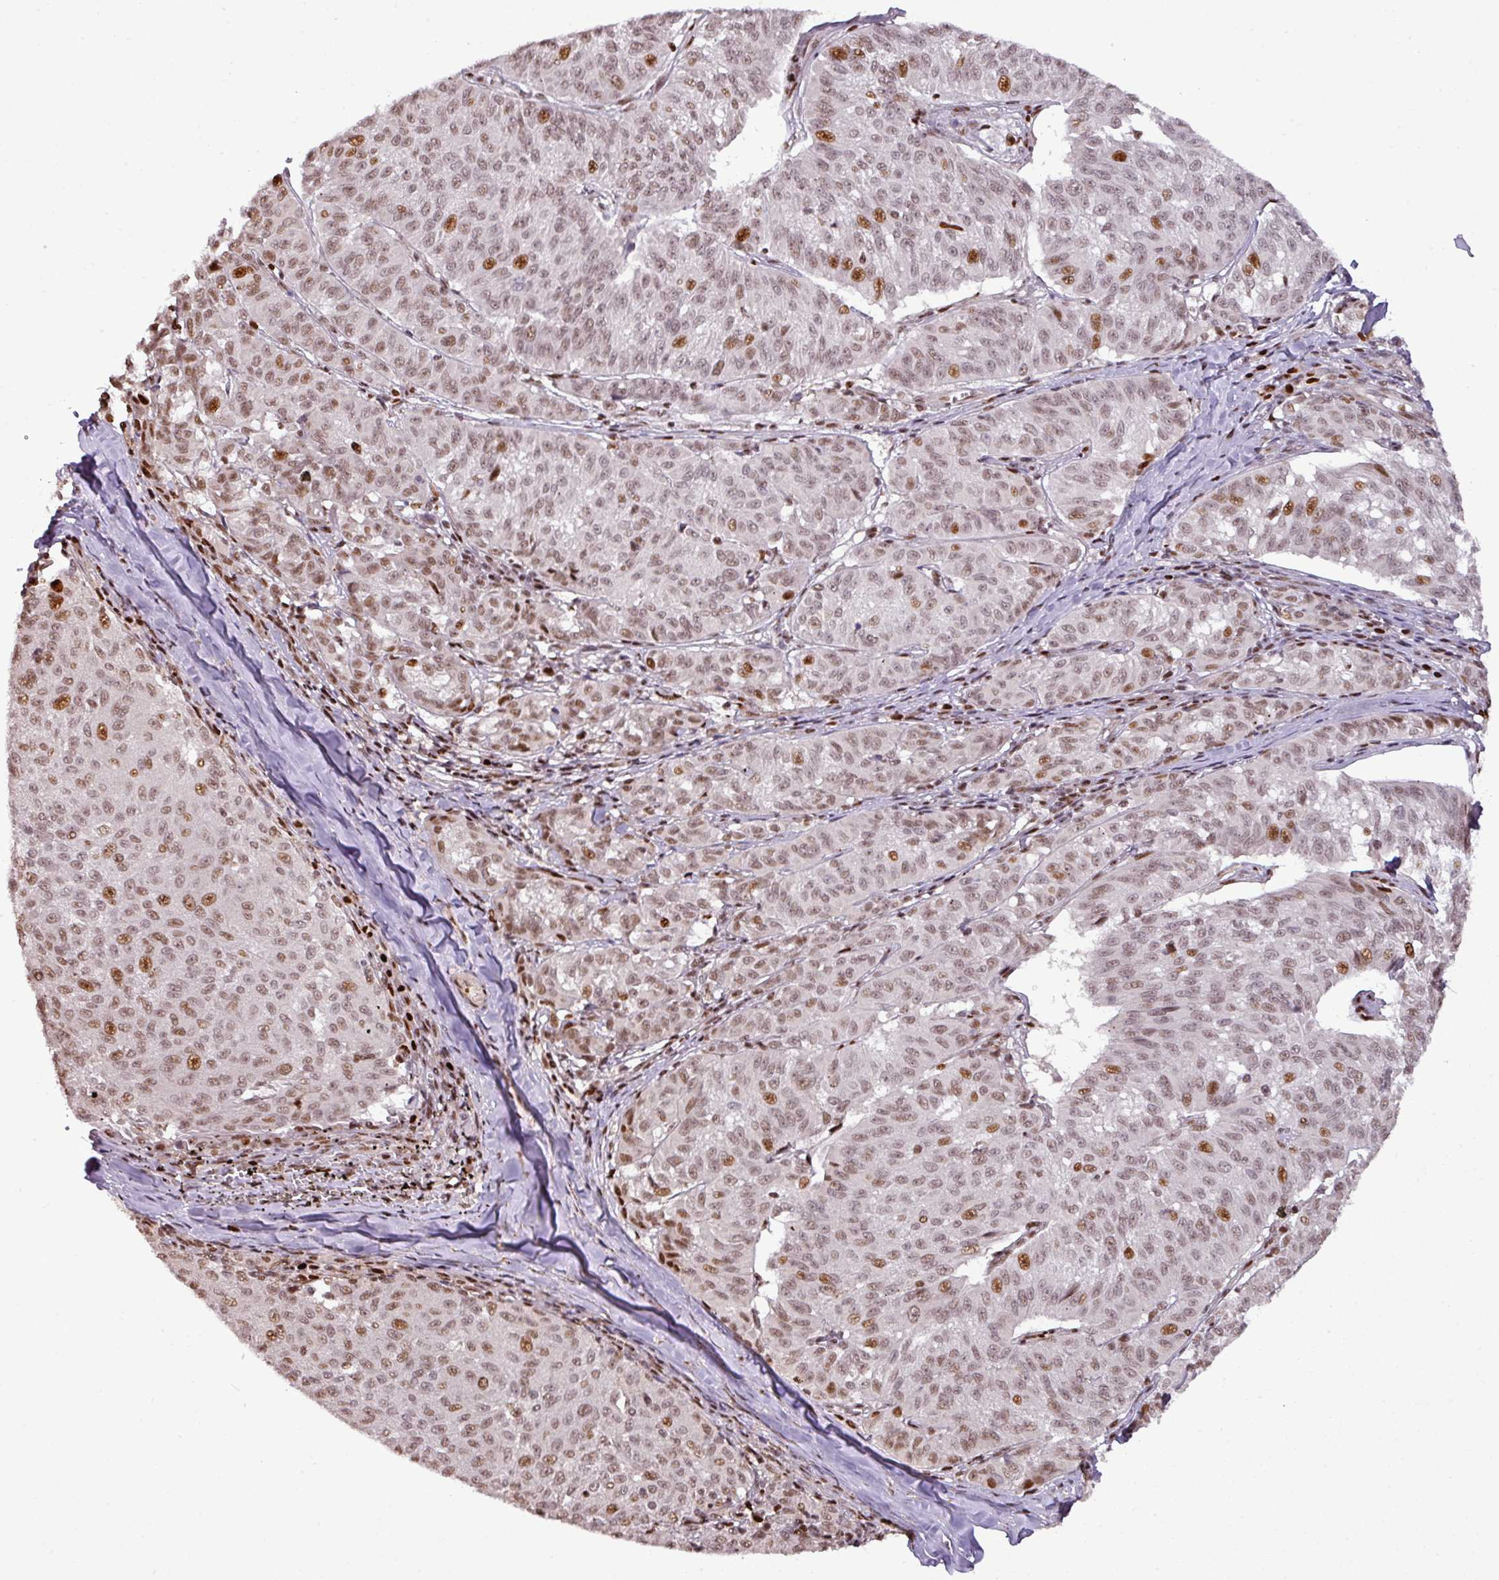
{"staining": {"intensity": "moderate", "quantity": ">75%", "location": "nuclear"}, "tissue": "melanoma", "cell_type": "Tumor cells", "image_type": "cancer", "snomed": [{"axis": "morphology", "description": "Malignant melanoma, NOS"}, {"axis": "topography", "description": "Skin"}], "caption": "The photomicrograph reveals a brown stain indicating the presence of a protein in the nuclear of tumor cells in malignant melanoma. The staining was performed using DAB, with brown indicating positive protein expression. Nuclei are stained blue with hematoxylin.", "gene": "MYSM1", "patient": {"sex": "female", "age": 72}}